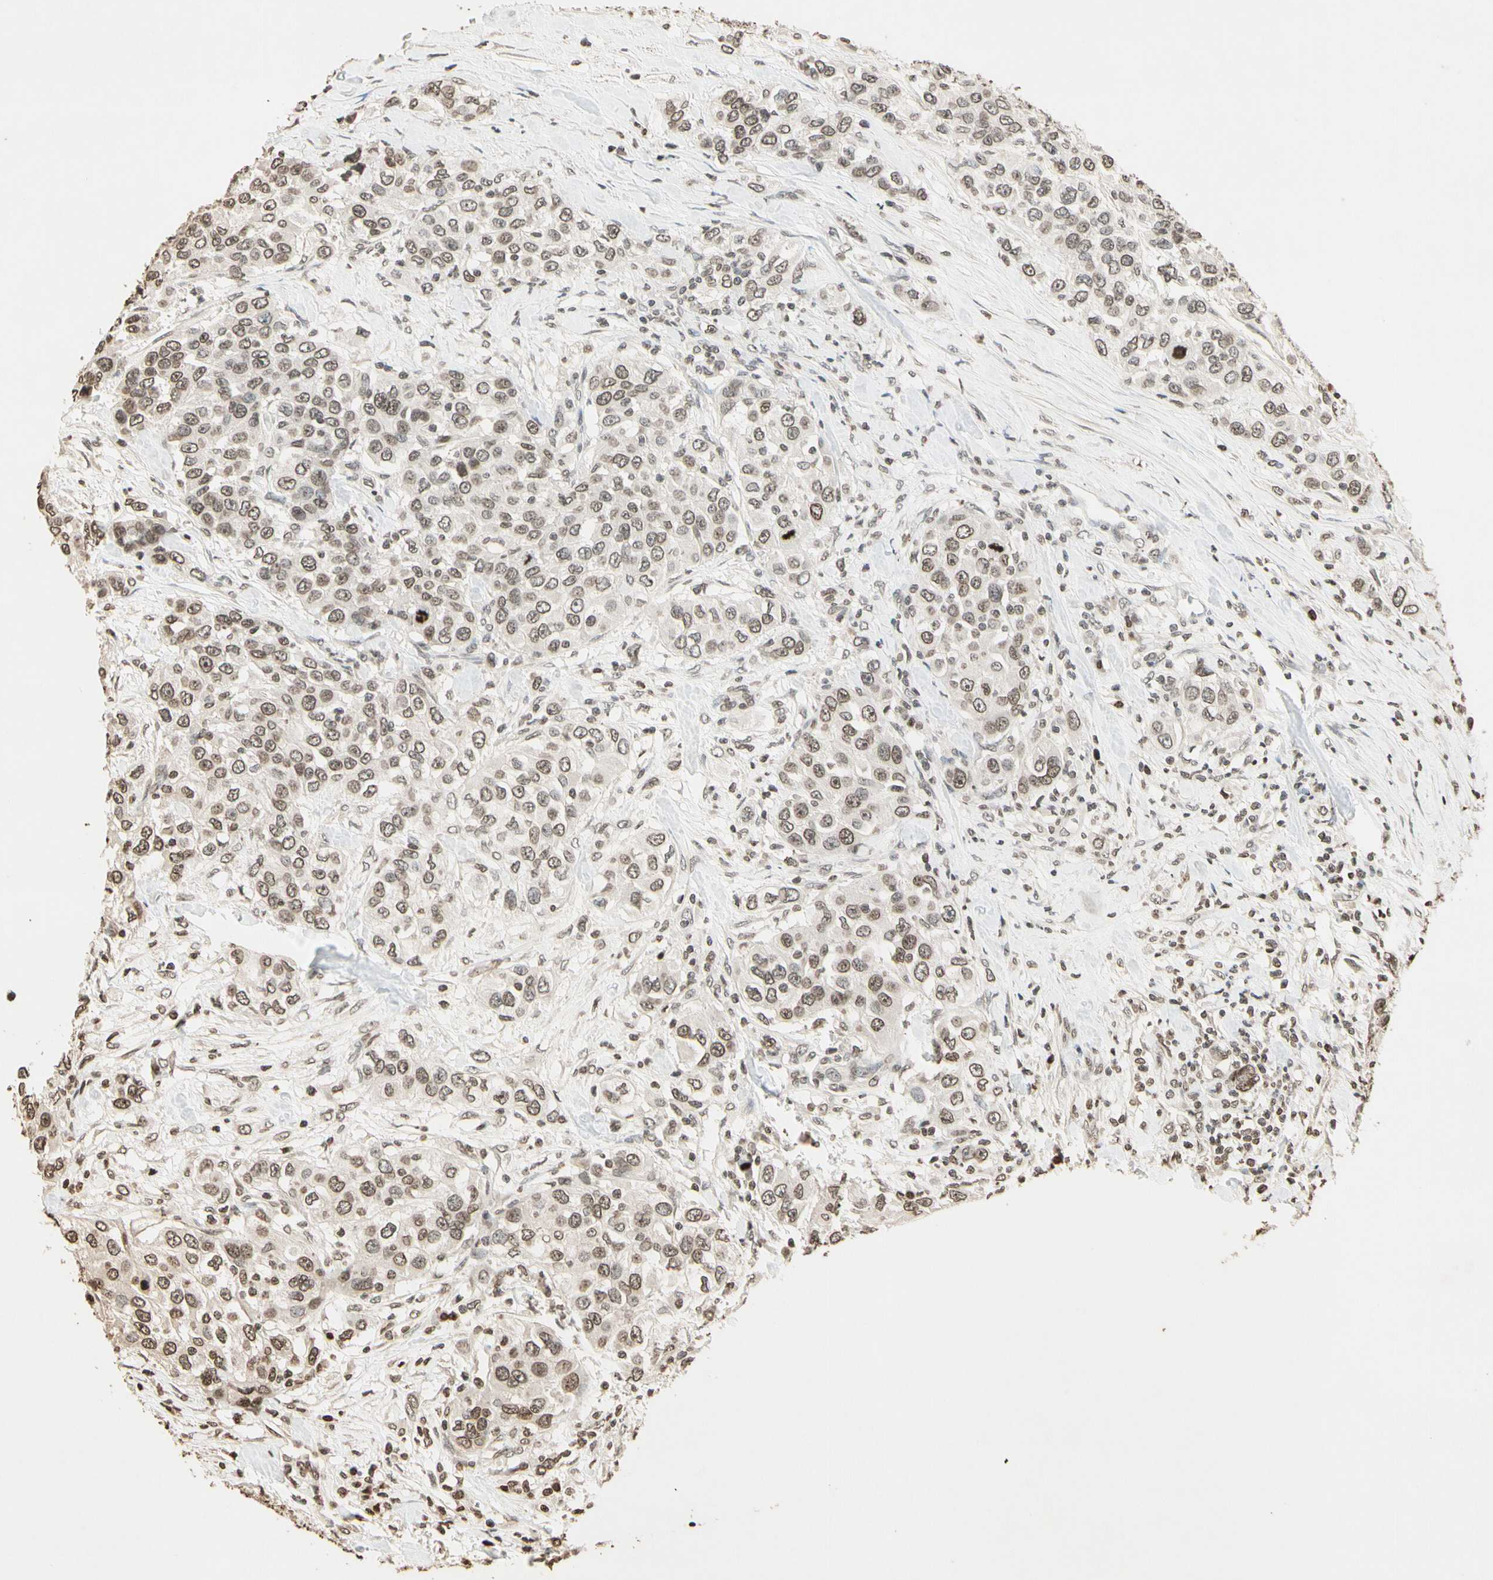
{"staining": {"intensity": "weak", "quantity": "25%-75%", "location": "nuclear"}, "tissue": "urothelial cancer", "cell_type": "Tumor cells", "image_type": "cancer", "snomed": [{"axis": "morphology", "description": "Urothelial carcinoma, High grade"}, {"axis": "topography", "description": "Urinary bladder"}], "caption": "Immunohistochemical staining of human urothelial carcinoma (high-grade) reveals low levels of weak nuclear expression in approximately 25%-75% of tumor cells.", "gene": "TOP1", "patient": {"sex": "female", "age": 80}}